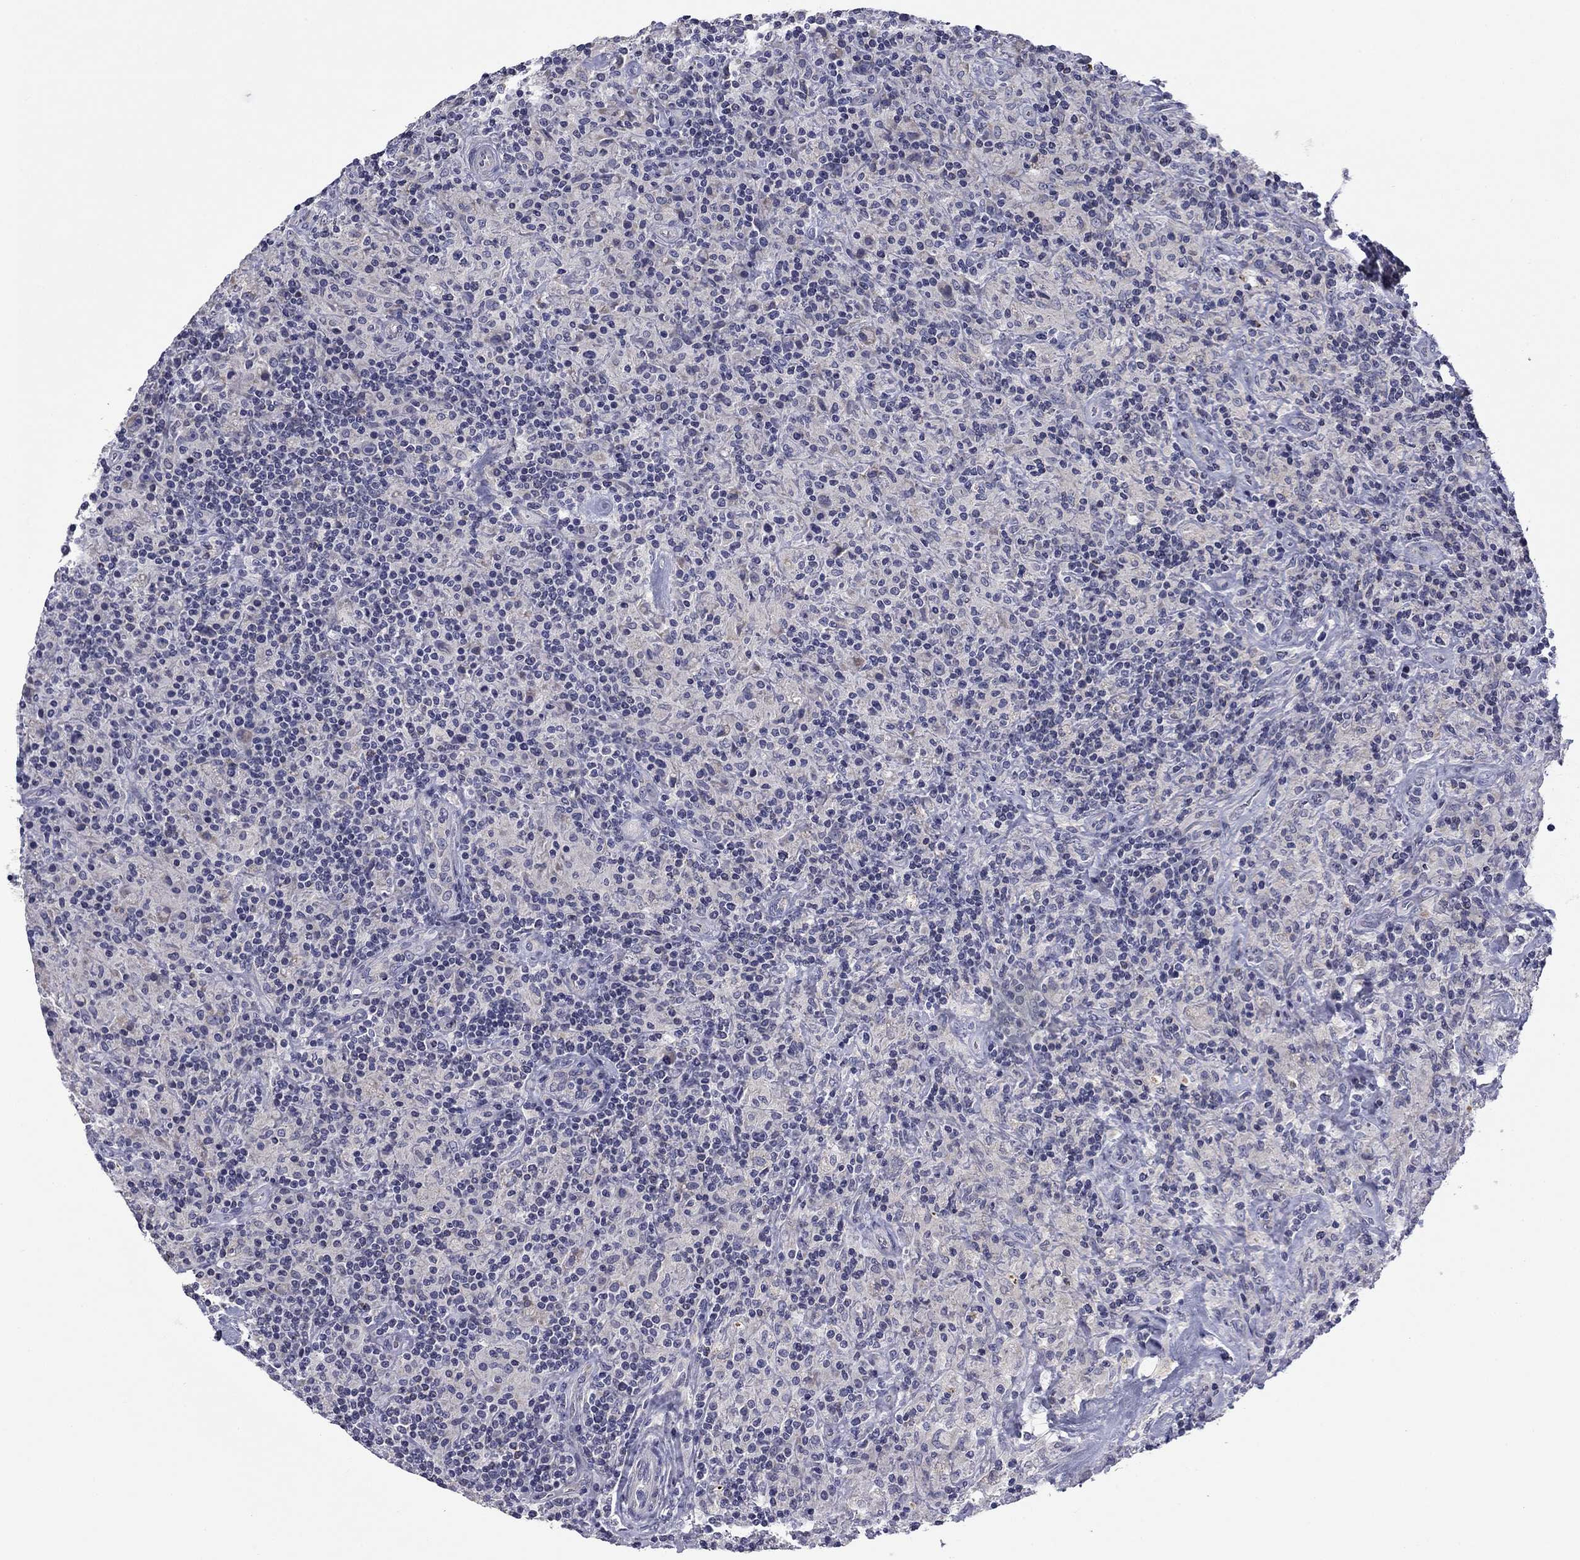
{"staining": {"intensity": "negative", "quantity": "none", "location": "none"}, "tissue": "lymphoma", "cell_type": "Tumor cells", "image_type": "cancer", "snomed": [{"axis": "morphology", "description": "Hodgkin's disease, NOS"}, {"axis": "topography", "description": "Lymph node"}], "caption": "The histopathology image displays no staining of tumor cells in lymphoma.", "gene": "SPATA7", "patient": {"sex": "male", "age": 70}}